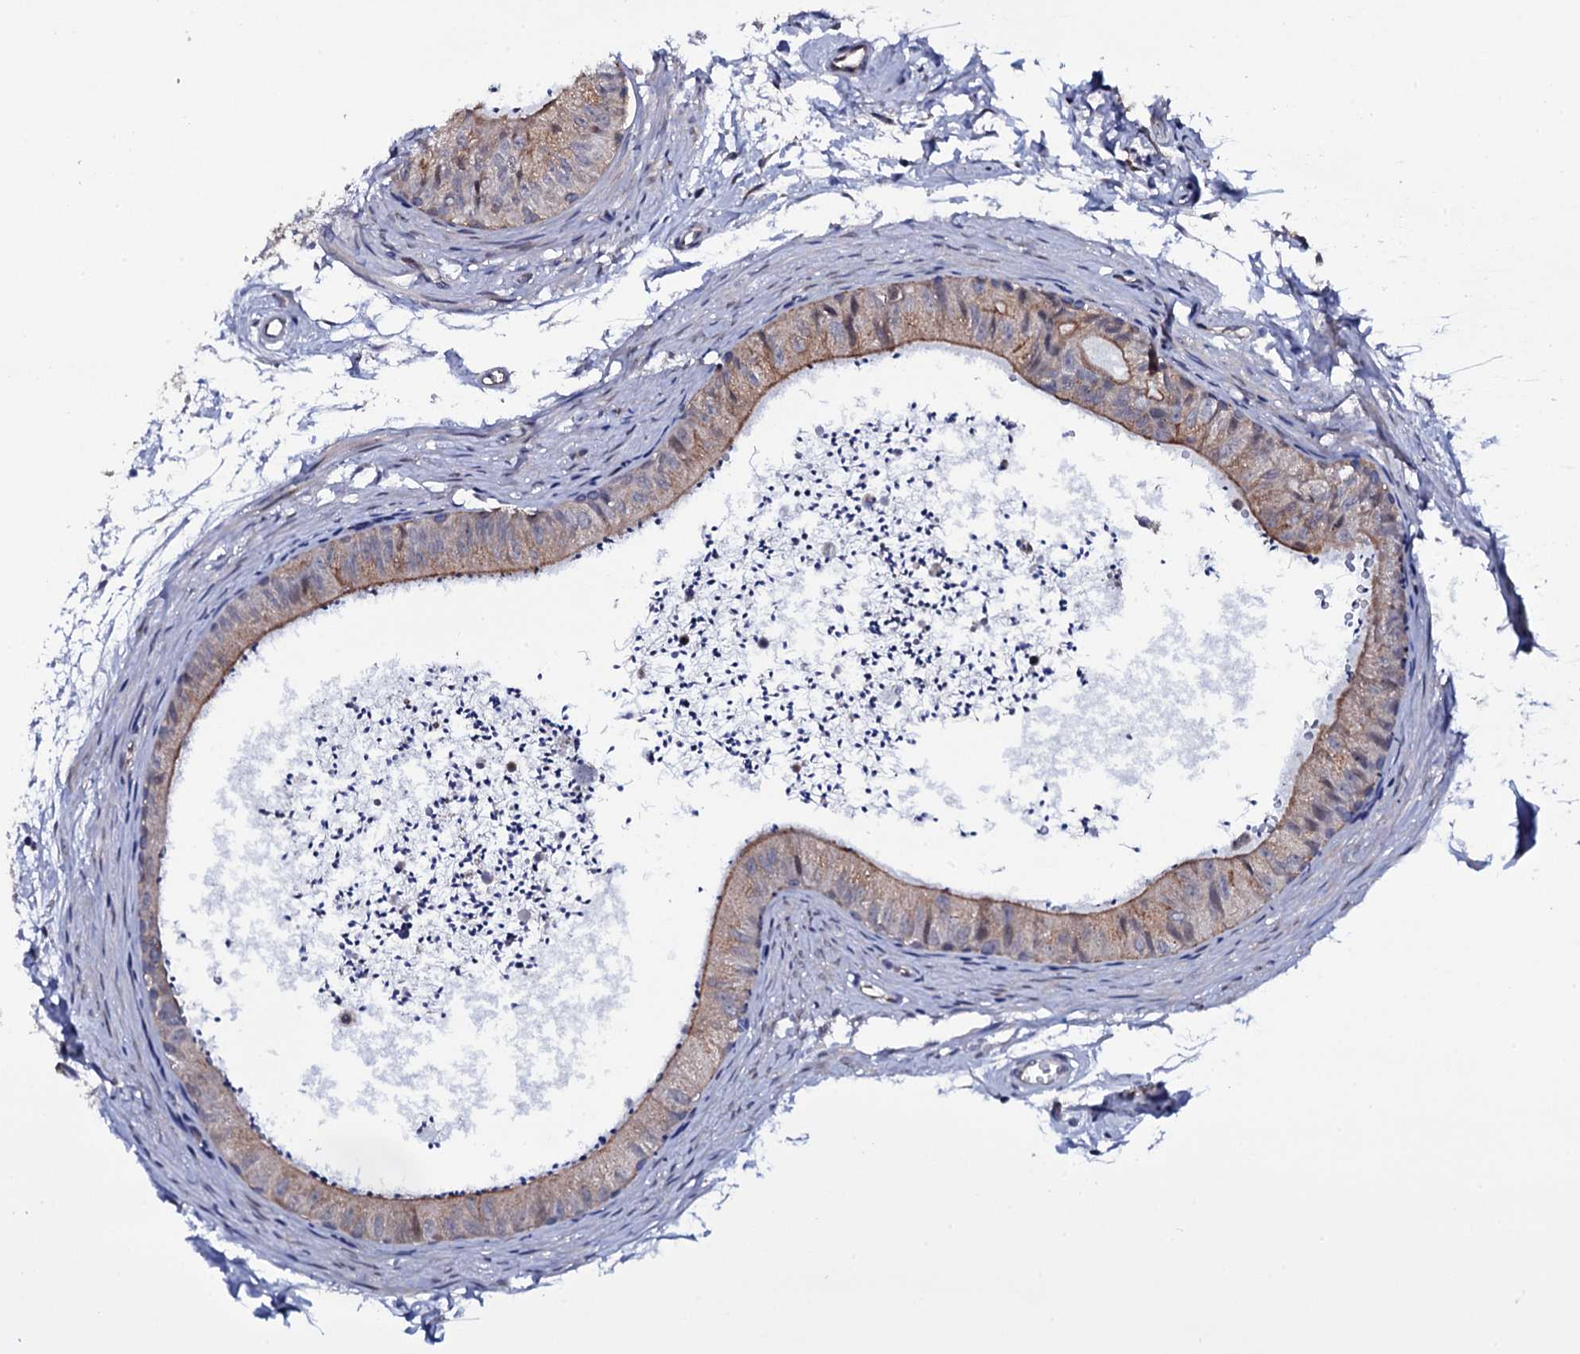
{"staining": {"intensity": "moderate", "quantity": "25%-75%", "location": "cytoplasmic/membranous"}, "tissue": "epididymis", "cell_type": "Glandular cells", "image_type": "normal", "snomed": [{"axis": "morphology", "description": "Normal tissue, NOS"}, {"axis": "topography", "description": "Epididymis"}], "caption": "A medium amount of moderate cytoplasmic/membranous staining is present in about 25%-75% of glandular cells in unremarkable epididymis. The staining is performed using DAB (3,3'-diaminobenzidine) brown chromogen to label protein expression. The nuclei are counter-stained blue using hematoxylin.", "gene": "GAREM1", "patient": {"sex": "male", "age": 56}}